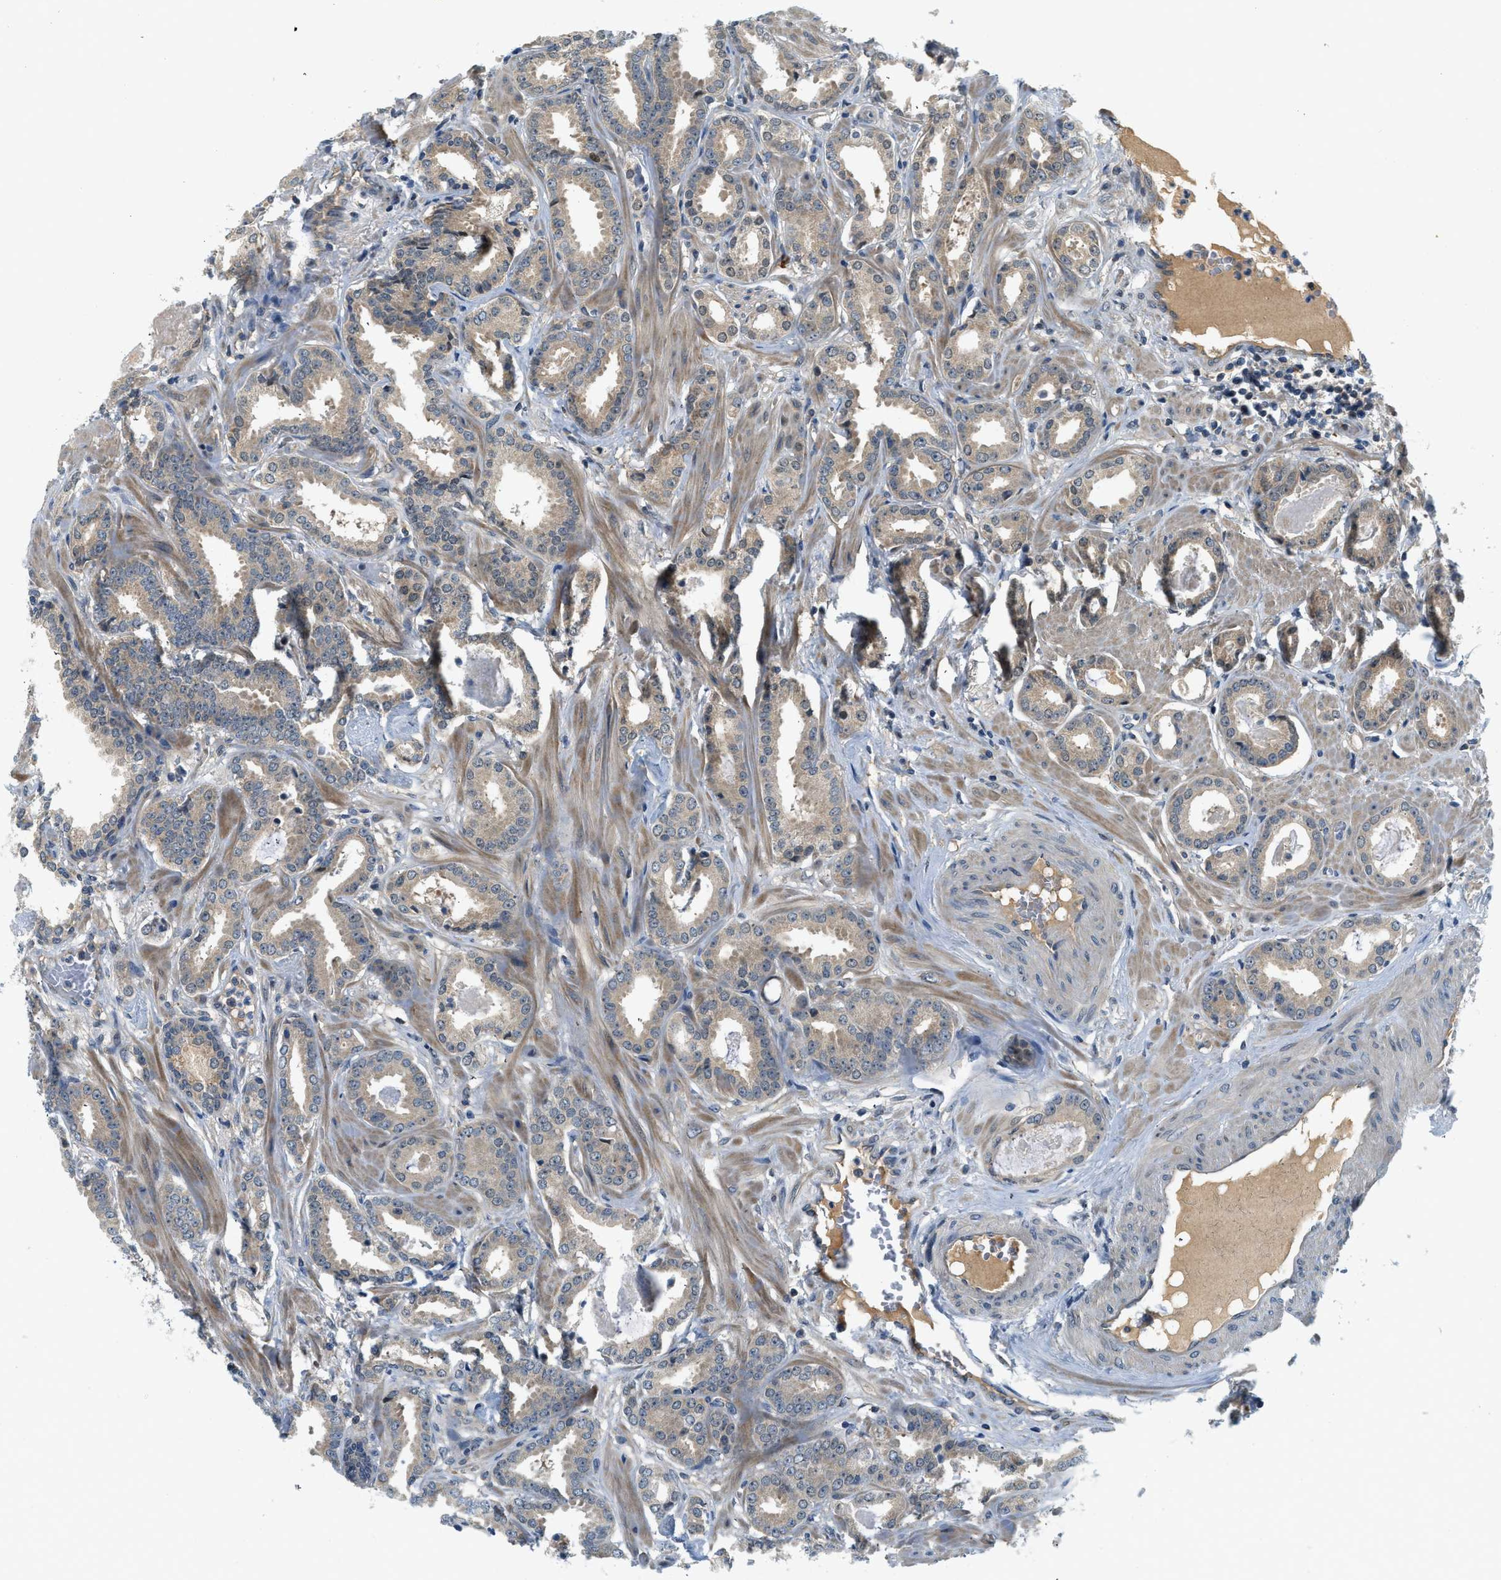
{"staining": {"intensity": "weak", "quantity": ">75%", "location": "cytoplasmic/membranous"}, "tissue": "prostate cancer", "cell_type": "Tumor cells", "image_type": "cancer", "snomed": [{"axis": "morphology", "description": "Adenocarcinoma, Low grade"}, {"axis": "topography", "description": "Prostate"}], "caption": "Tumor cells show low levels of weak cytoplasmic/membranous staining in about >75% of cells in low-grade adenocarcinoma (prostate).", "gene": "KCNK1", "patient": {"sex": "male", "age": 53}}